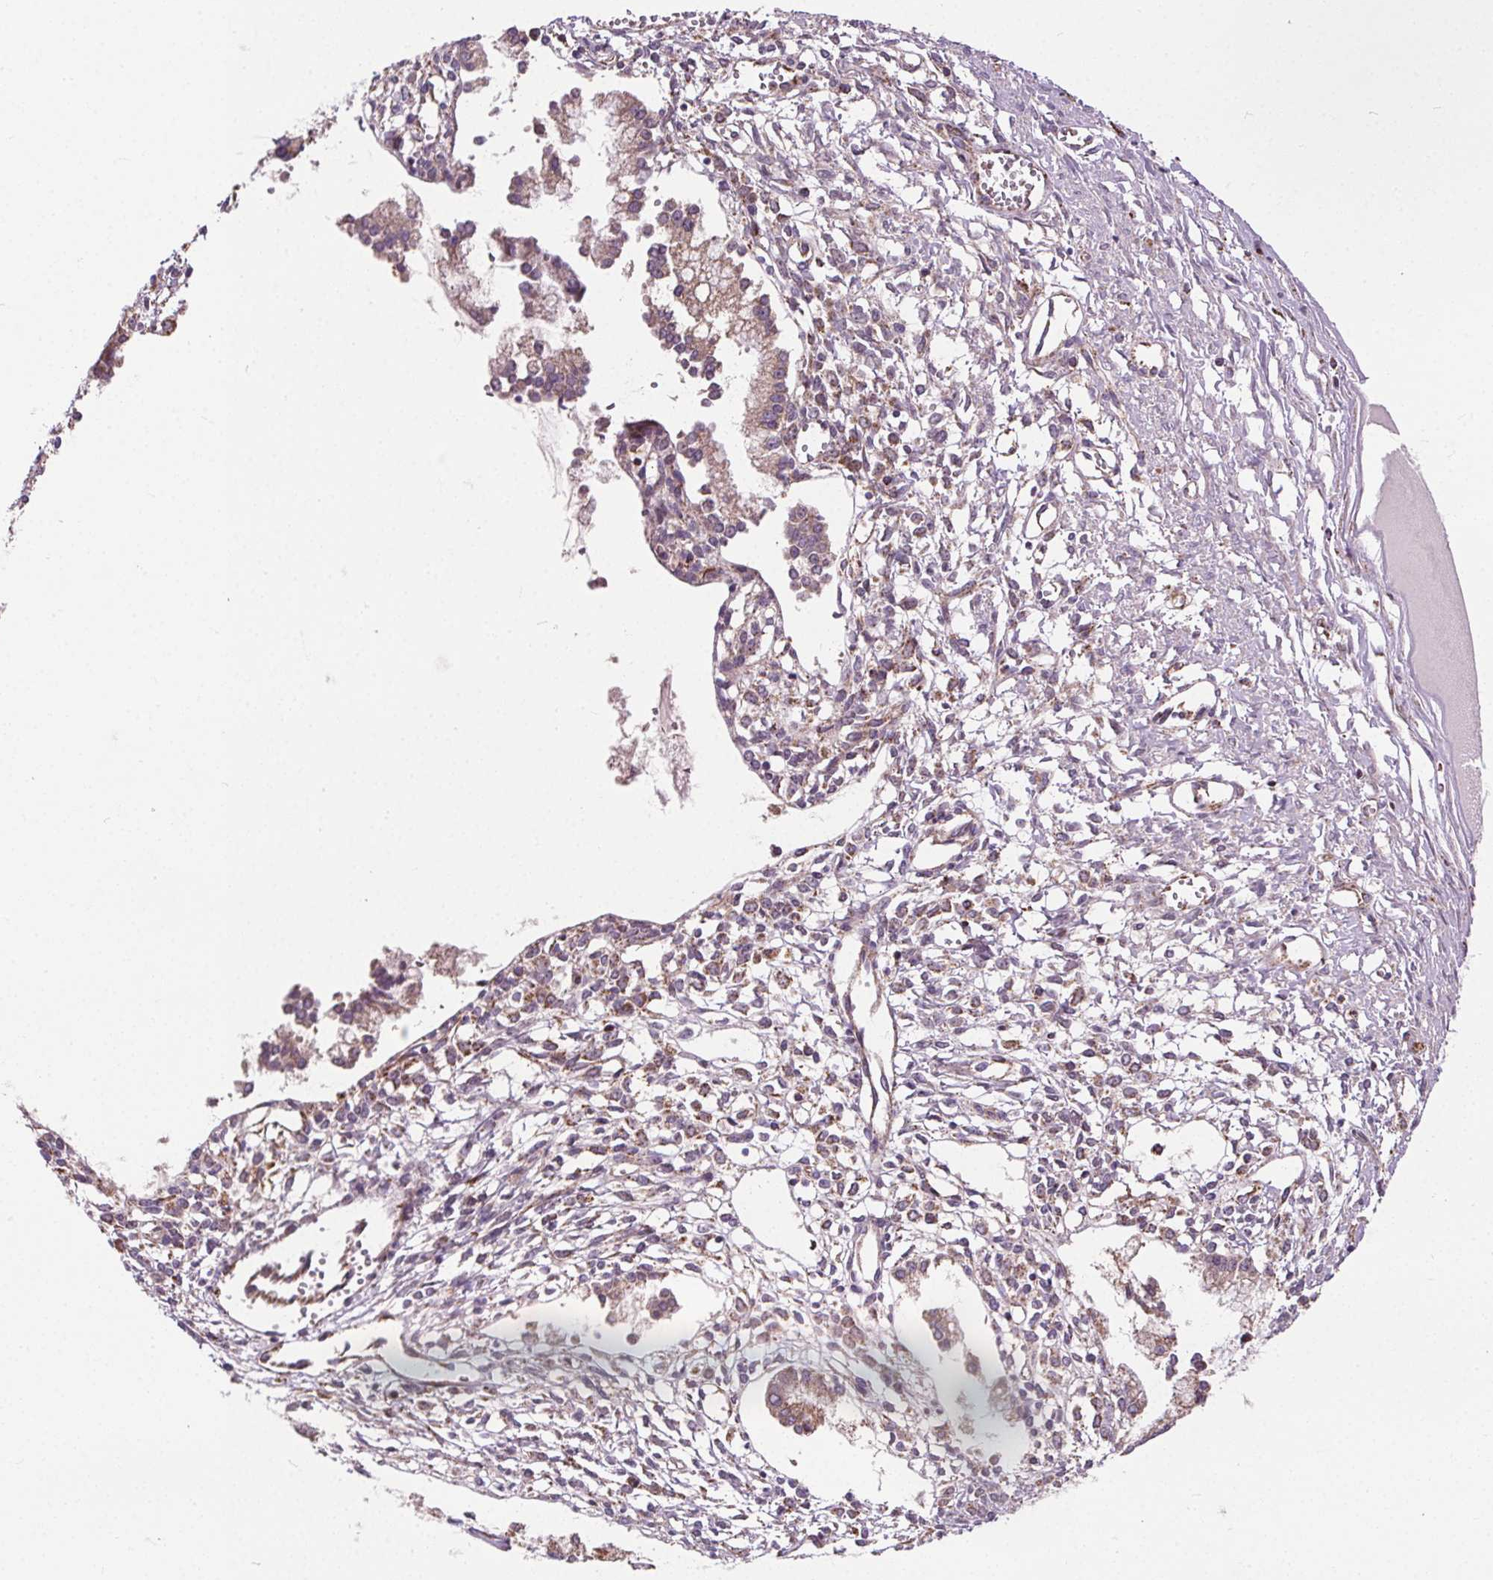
{"staining": {"intensity": "weak", "quantity": ">75%", "location": "cytoplasmic/membranous"}, "tissue": "ovarian cancer", "cell_type": "Tumor cells", "image_type": "cancer", "snomed": [{"axis": "morphology", "description": "Cystadenocarcinoma, mucinous, NOS"}, {"axis": "topography", "description": "Ovary"}], "caption": "Human ovarian cancer (mucinous cystadenocarcinoma) stained for a protein (brown) demonstrates weak cytoplasmic/membranous positive staining in about >75% of tumor cells.", "gene": "GOLT1B", "patient": {"sex": "female", "age": 34}}